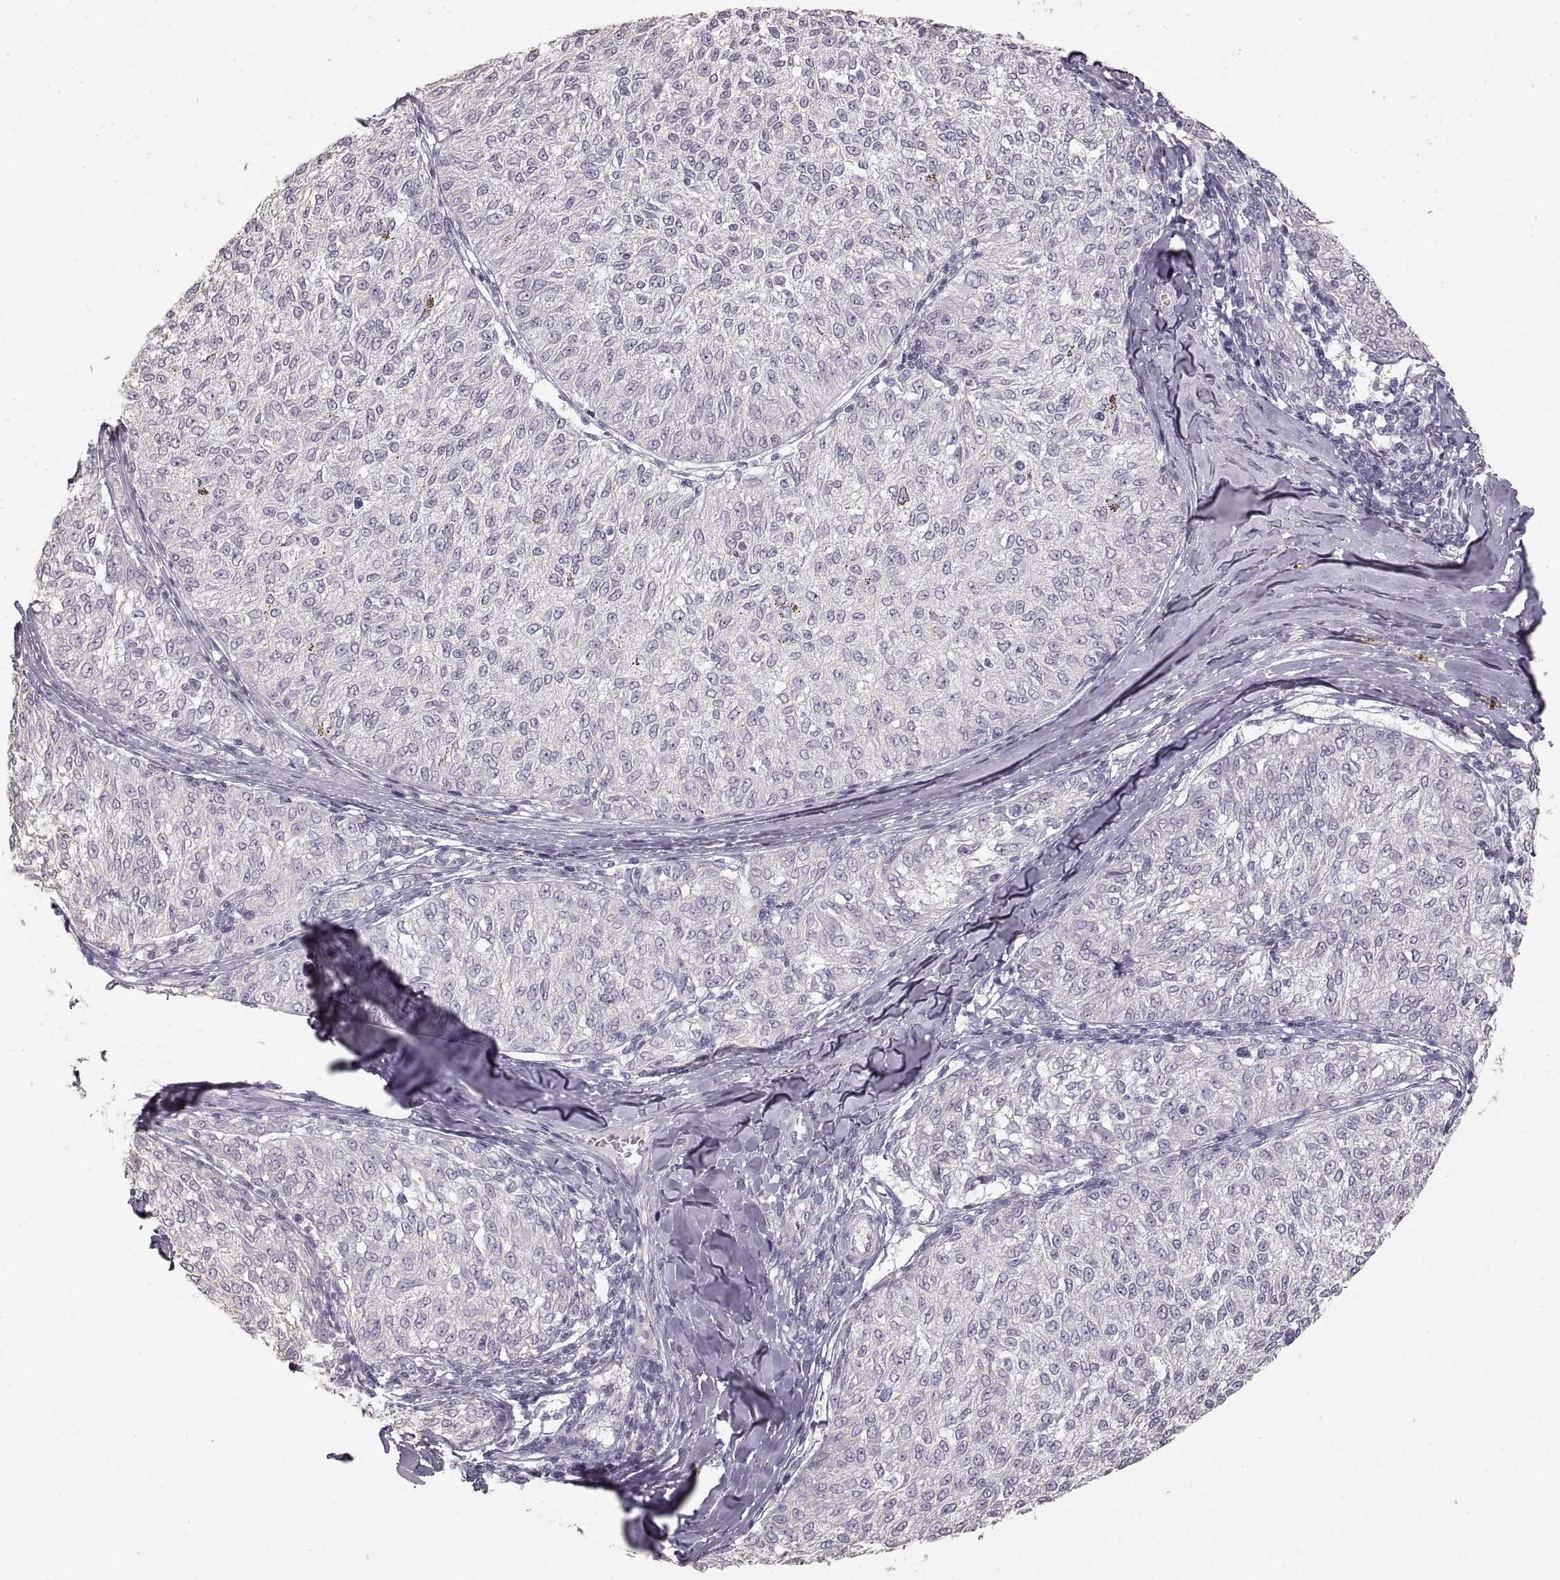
{"staining": {"intensity": "negative", "quantity": "none", "location": "none"}, "tissue": "melanoma", "cell_type": "Tumor cells", "image_type": "cancer", "snomed": [{"axis": "morphology", "description": "Malignant melanoma, NOS"}, {"axis": "topography", "description": "Skin"}], "caption": "High power microscopy micrograph of an immunohistochemistry (IHC) histopathology image of malignant melanoma, revealing no significant expression in tumor cells.", "gene": "ZP3", "patient": {"sex": "female", "age": 72}}